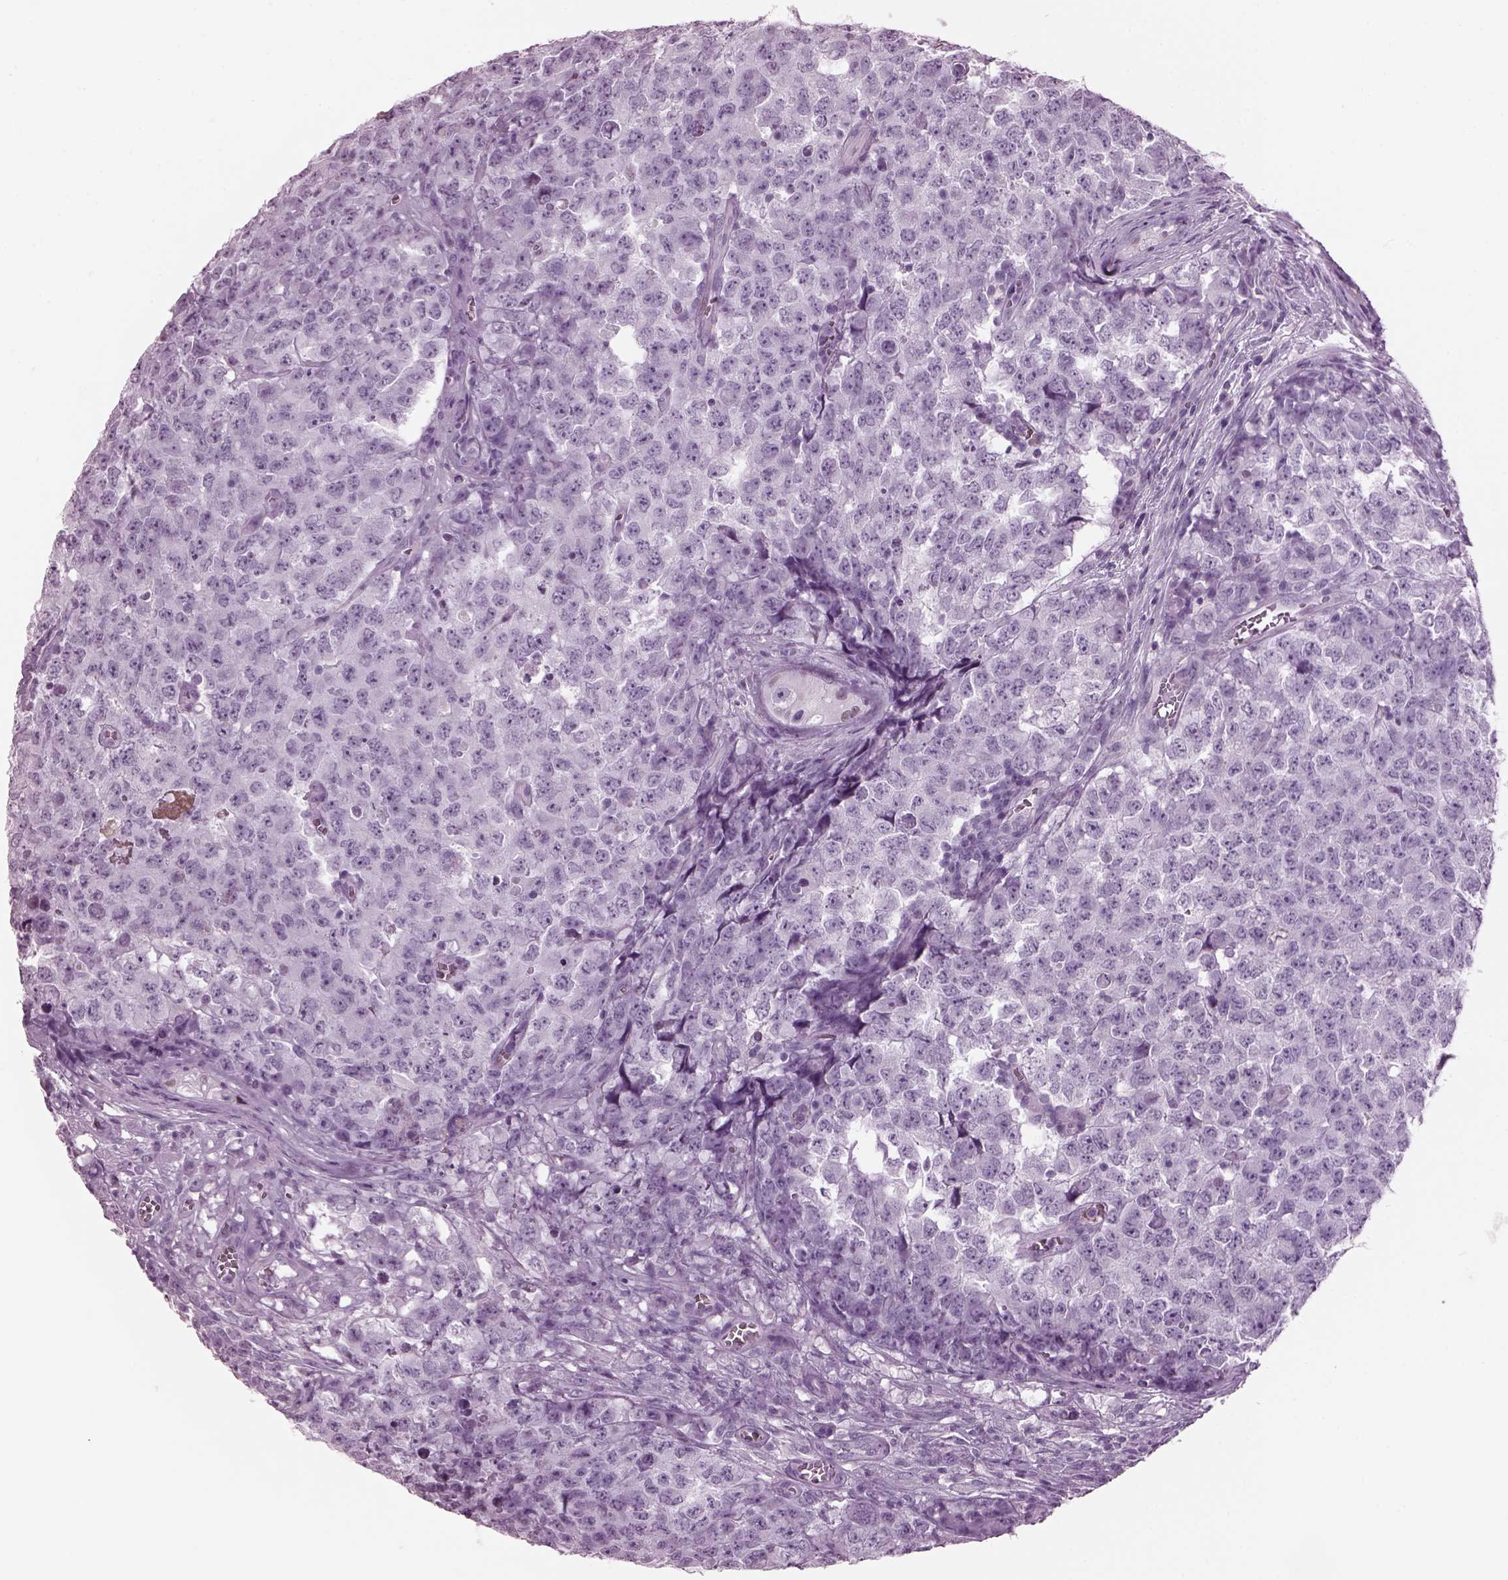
{"staining": {"intensity": "negative", "quantity": "none", "location": "none"}, "tissue": "testis cancer", "cell_type": "Tumor cells", "image_type": "cancer", "snomed": [{"axis": "morphology", "description": "Carcinoma, Embryonal, NOS"}, {"axis": "topography", "description": "Testis"}], "caption": "High power microscopy photomicrograph of an IHC photomicrograph of testis cancer (embryonal carcinoma), revealing no significant staining in tumor cells.", "gene": "KRTAP3-2", "patient": {"sex": "male", "age": 23}}